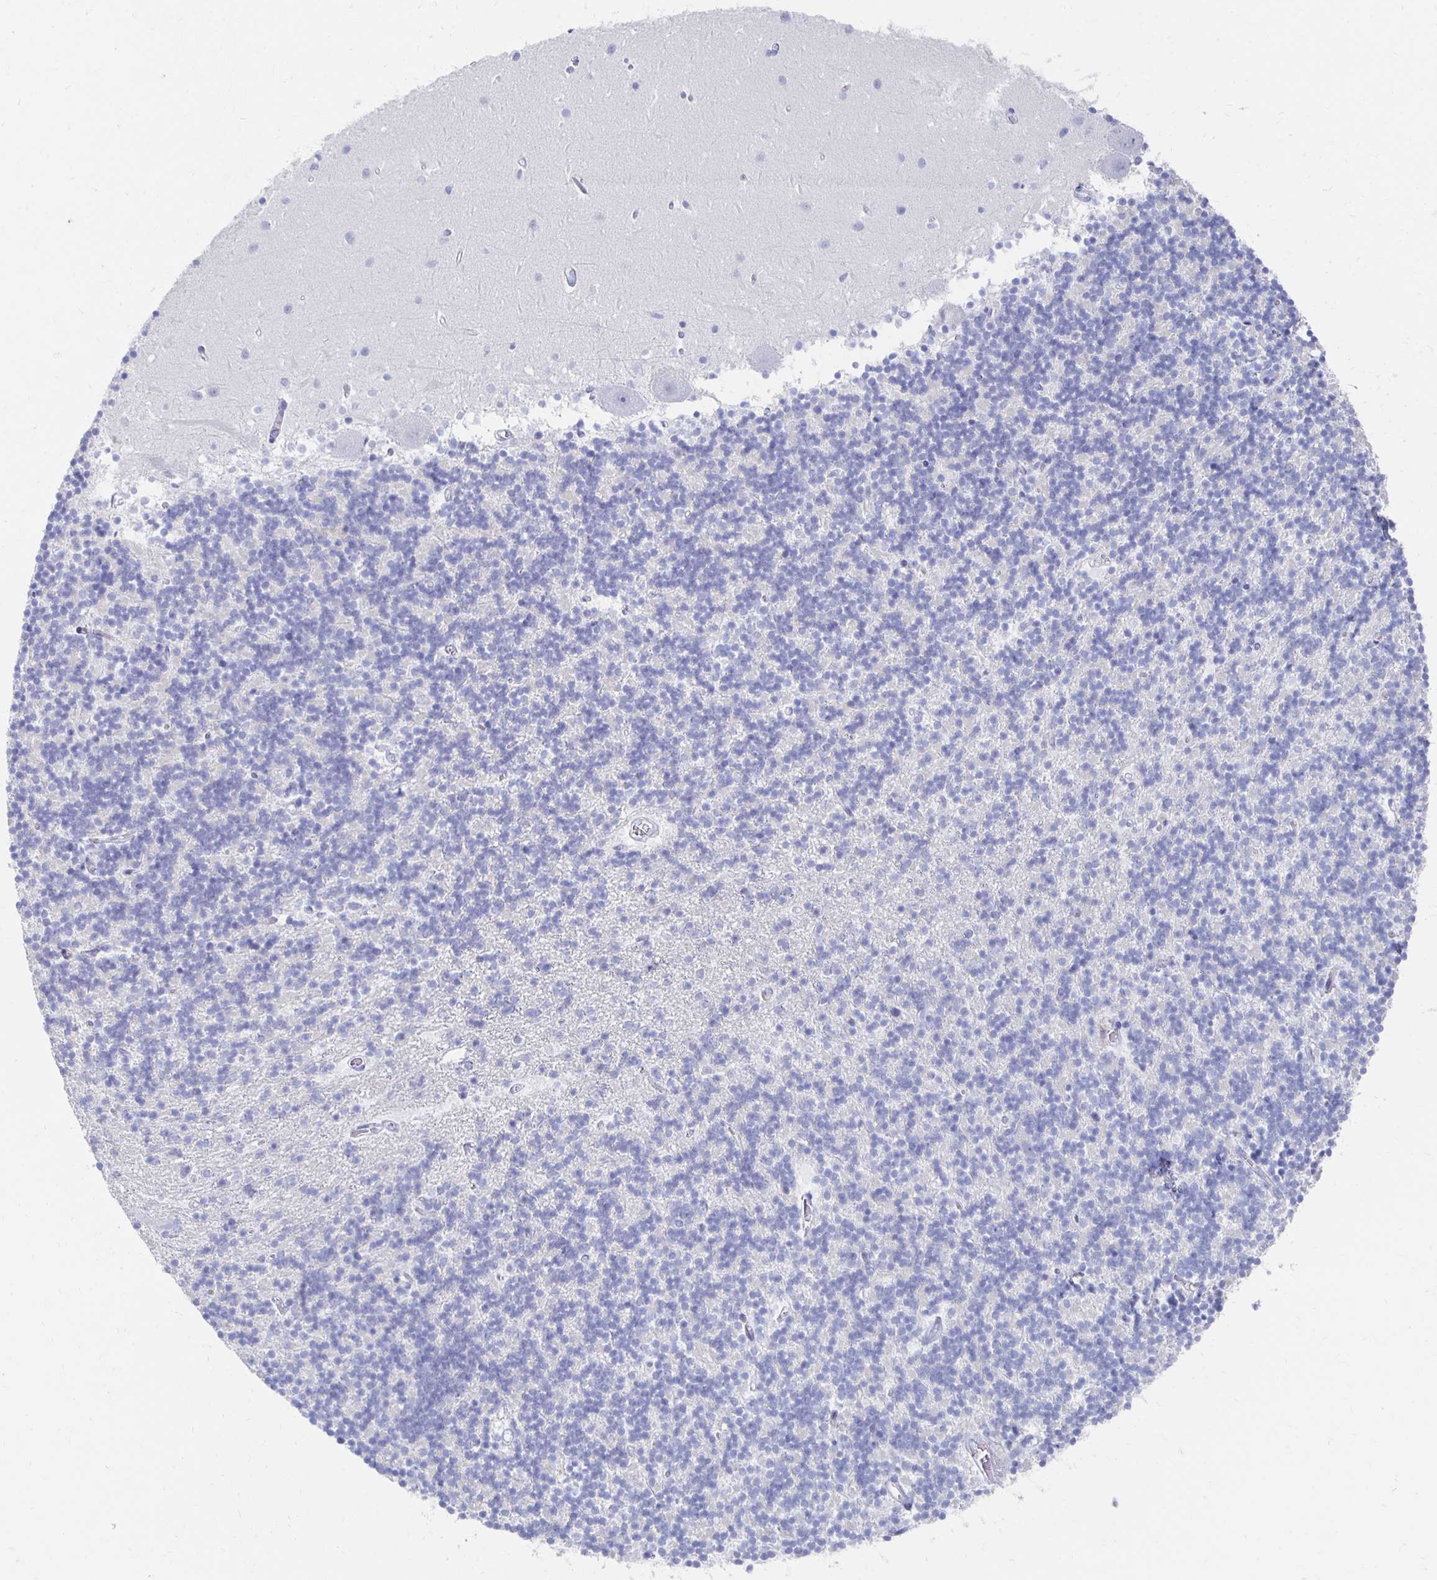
{"staining": {"intensity": "negative", "quantity": "none", "location": "none"}, "tissue": "cerebellum", "cell_type": "Cells in granular layer", "image_type": "normal", "snomed": [{"axis": "morphology", "description": "Normal tissue, NOS"}, {"axis": "topography", "description": "Cerebellum"}], "caption": "Cells in granular layer are negative for brown protein staining in benign cerebellum. (Brightfield microscopy of DAB (3,3'-diaminobenzidine) IHC at high magnification).", "gene": "PRDM7", "patient": {"sex": "male", "age": 54}}